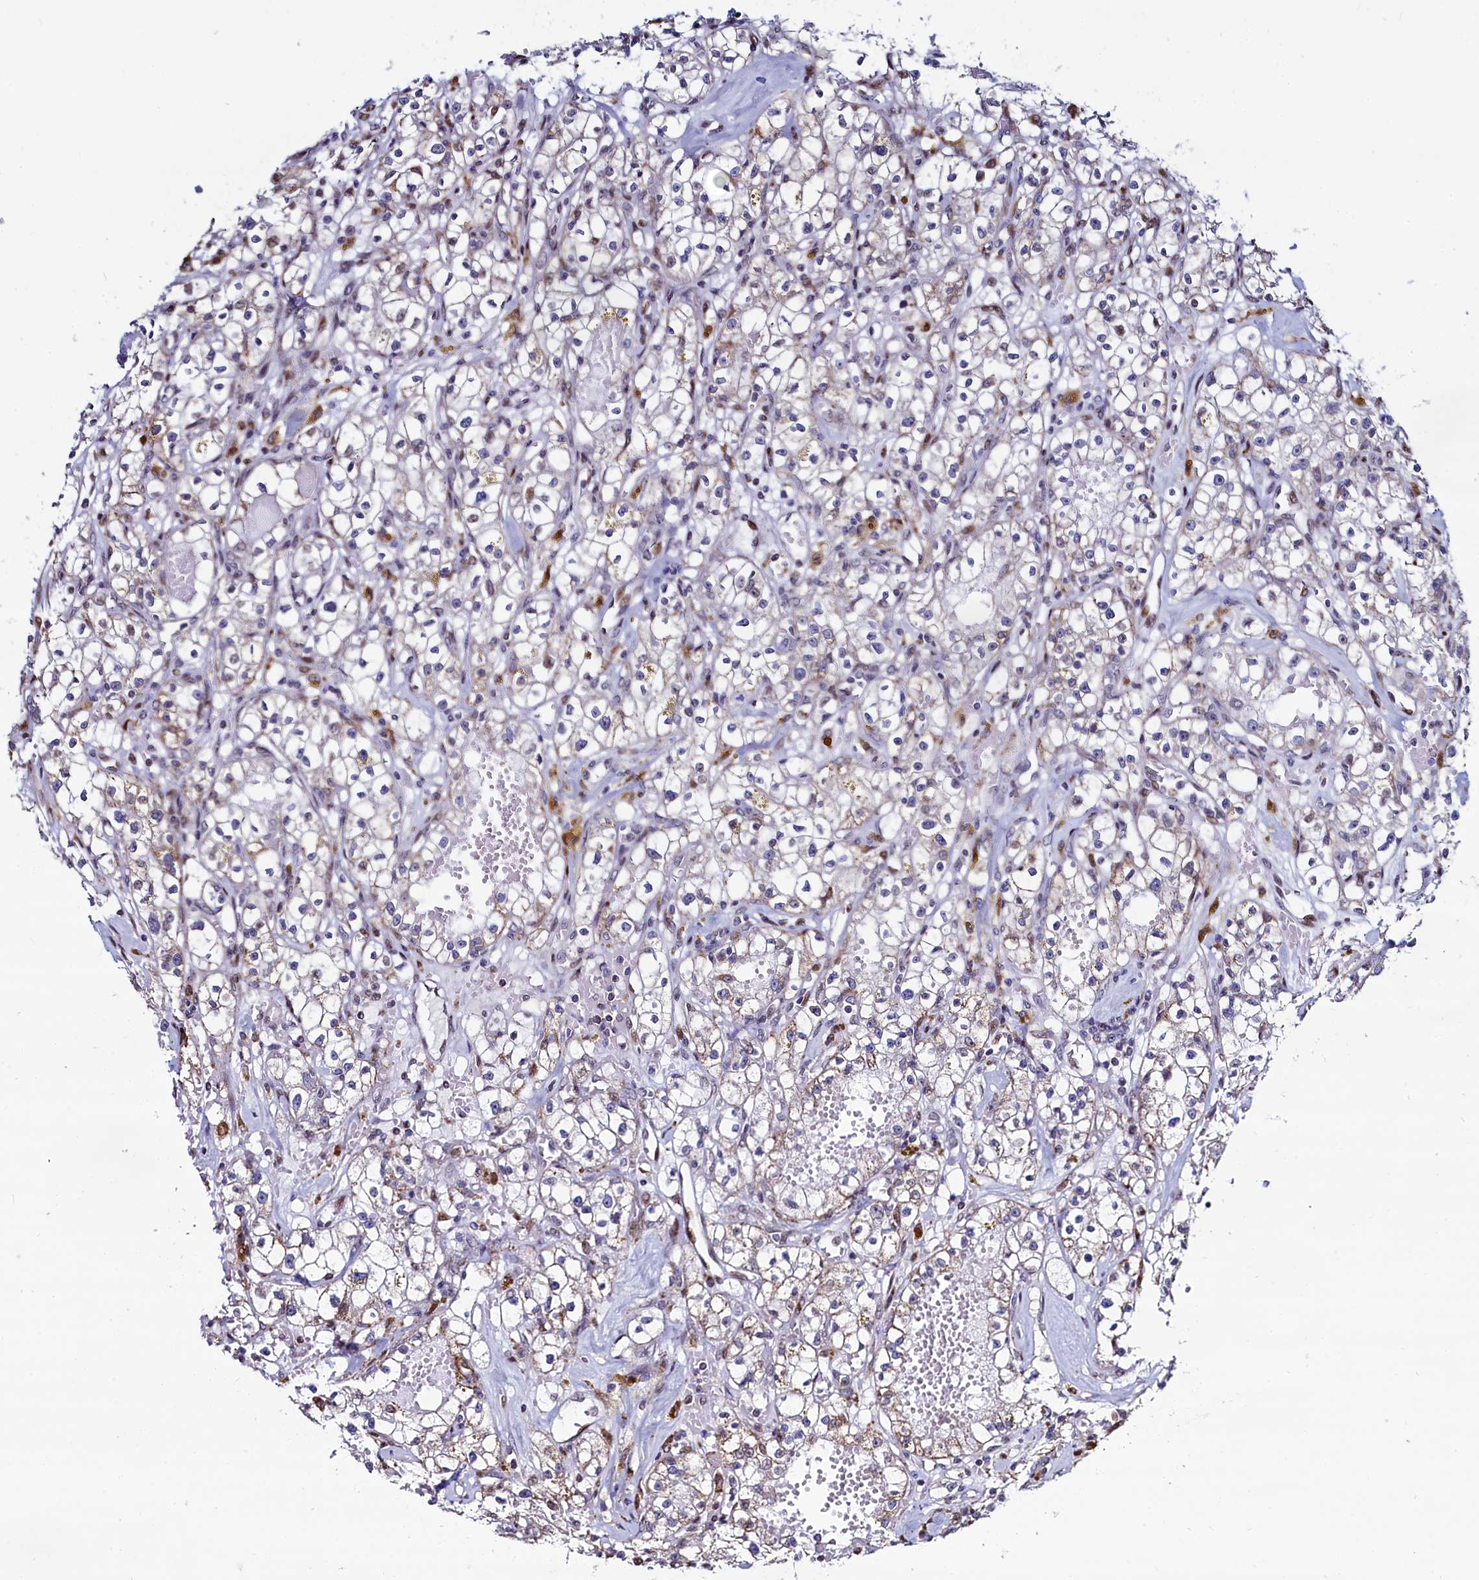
{"staining": {"intensity": "weak", "quantity": "<25%", "location": "cytoplasmic/membranous"}, "tissue": "renal cancer", "cell_type": "Tumor cells", "image_type": "cancer", "snomed": [{"axis": "morphology", "description": "Adenocarcinoma, NOS"}, {"axis": "topography", "description": "Kidney"}], "caption": "Tumor cells show no significant positivity in renal cancer. Nuclei are stained in blue.", "gene": "HDGFL3", "patient": {"sex": "male", "age": 56}}